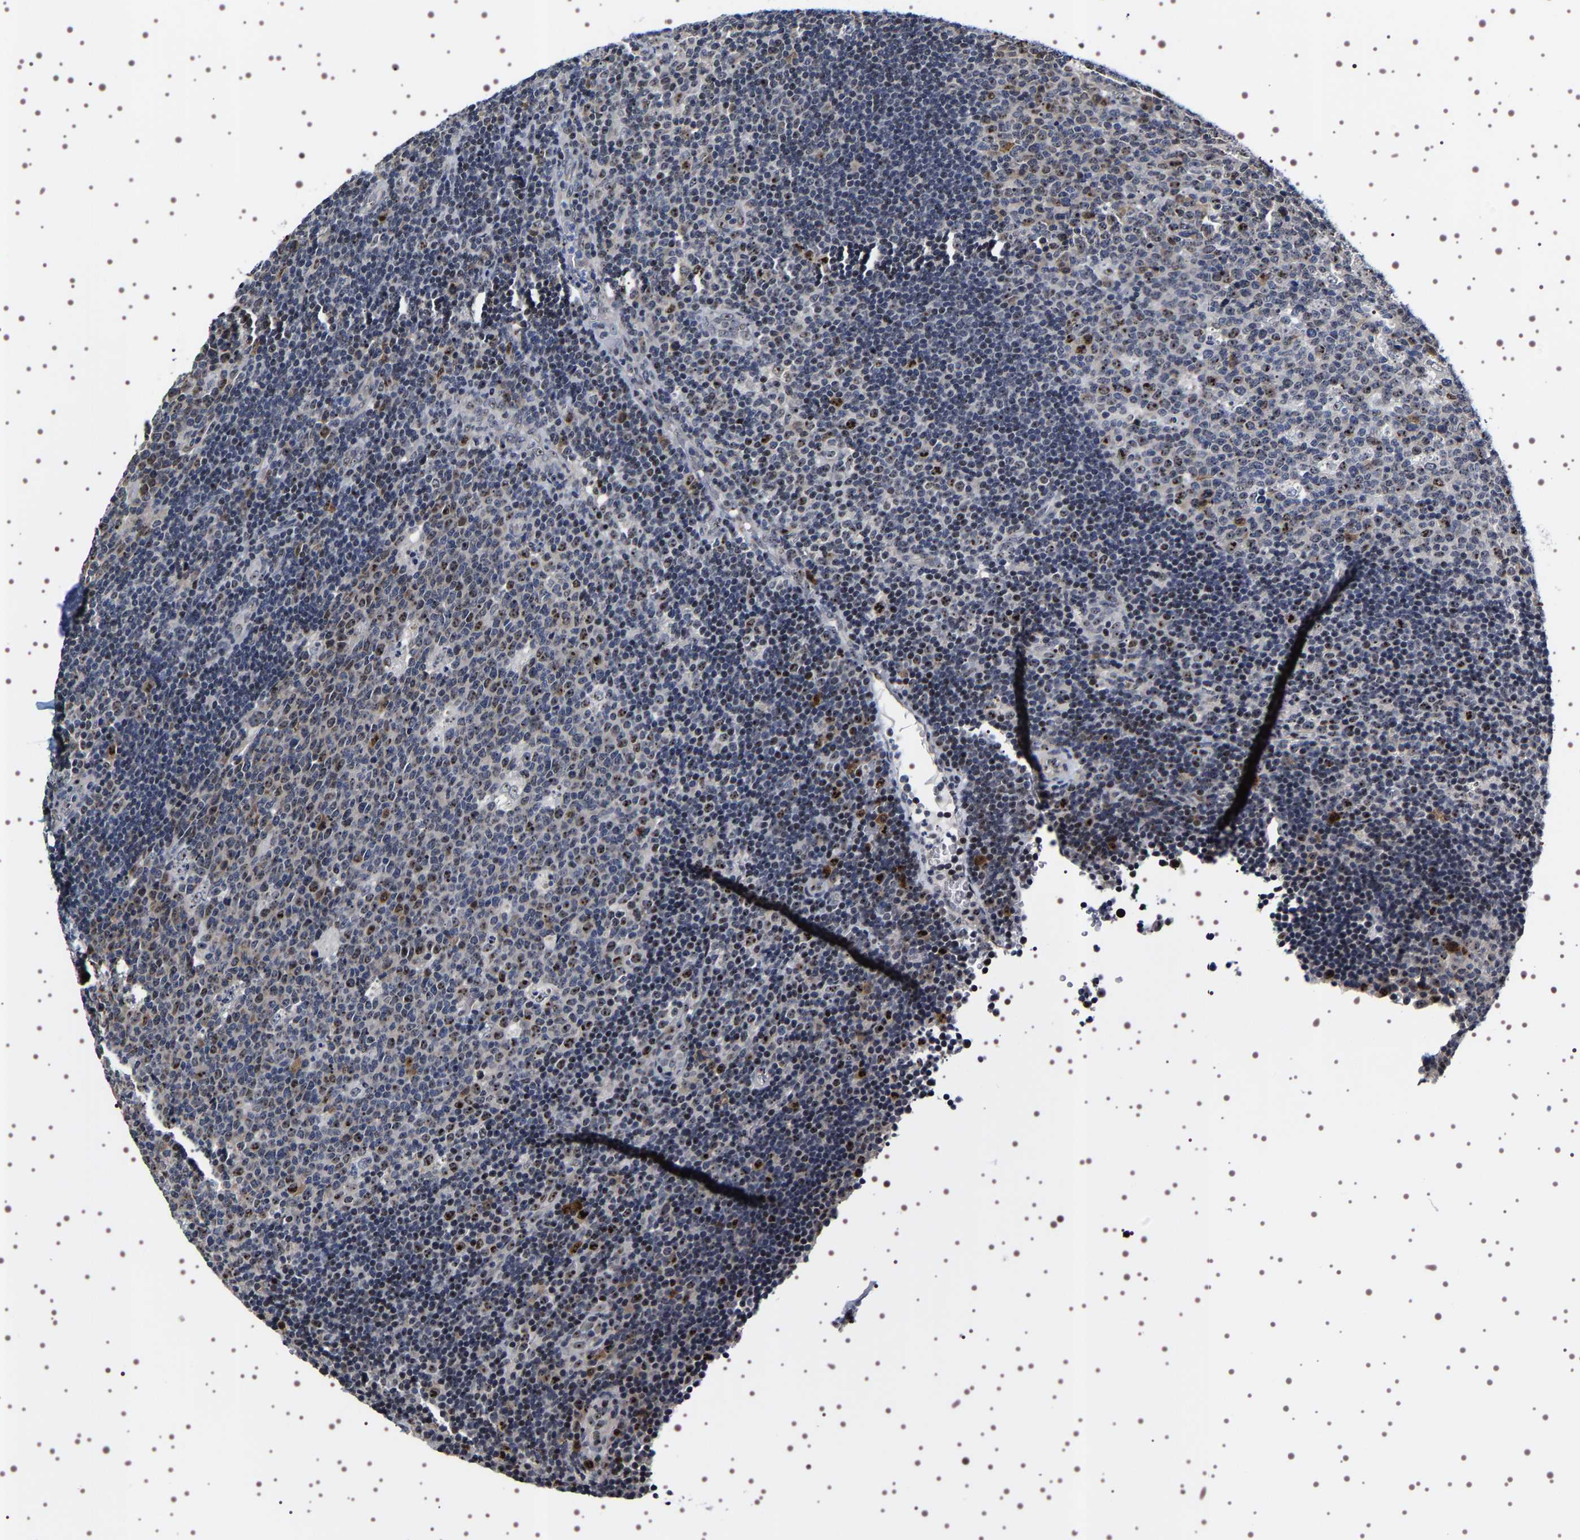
{"staining": {"intensity": "moderate", "quantity": "25%-75%", "location": "nuclear"}, "tissue": "lymph node", "cell_type": "Germinal center cells", "image_type": "normal", "snomed": [{"axis": "morphology", "description": "Normal tissue, NOS"}, {"axis": "topography", "description": "Lymph node"}, {"axis": "topography", "description": "Salivary gland"}], "caption": "A brown stain shows moderate nuclear positivity of a protein in germinal center cells of normal human lymph node.", "gene": "GNL3", "patient": {"sex": "male", "age": 8}}